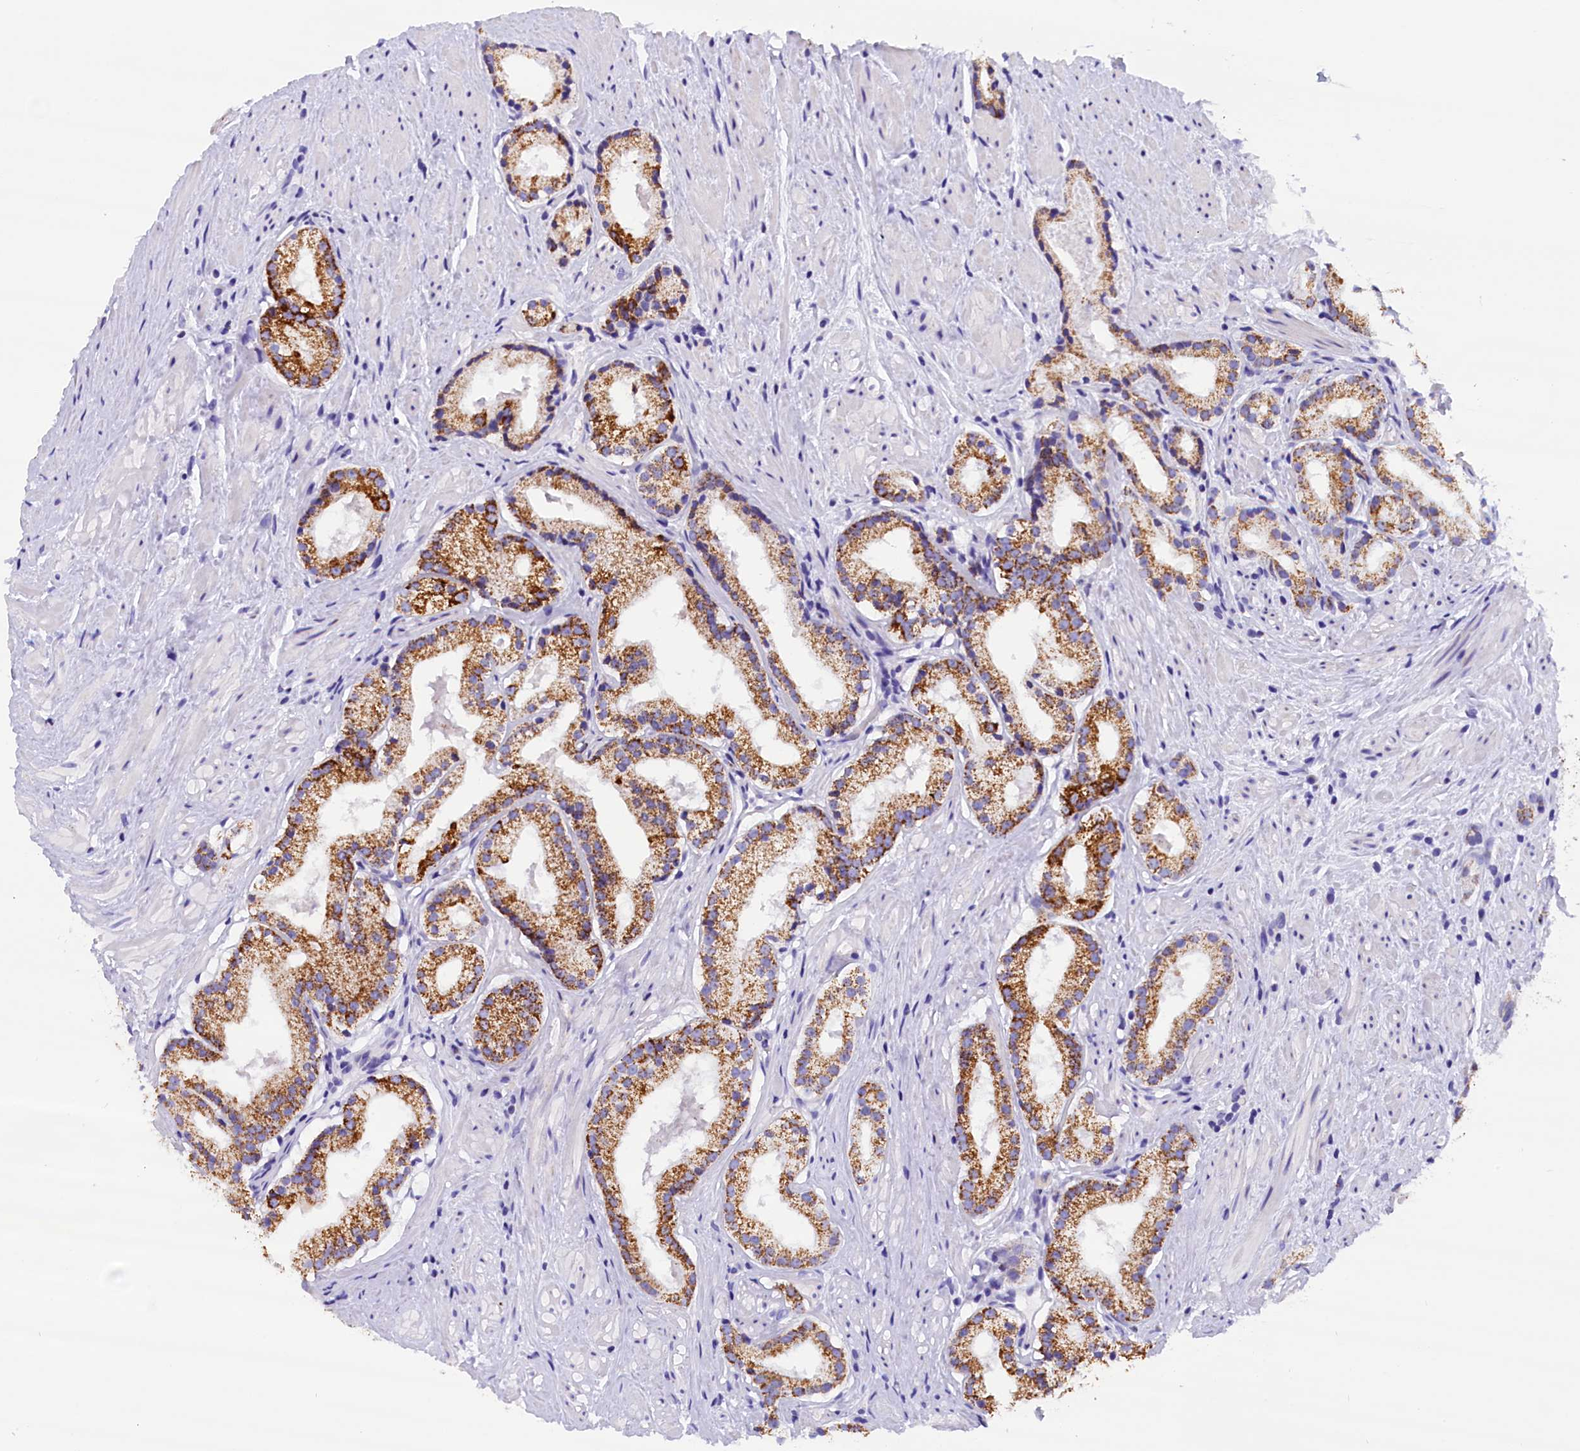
{"staining": {"intensity": "moderate", "quantity": "25%-75%", "location": "cytoplasmic/membranous"}, "tissue": "prostate cancer", "cell_type": "Tumor cells", "image_type": "cancer", "snomed": [{"axis": "morphology", "description": "Adenocarcinoma, Low grade"}, {"axis": "topography", "description": "Prostate"}], "caption": "Tumor cells reveal moderate cytoplasmic/membranous expression in approximately 25%-75% of cells in low-grade adenocarcinoma (prostate).", "gene": "ABAT", "patient": {"sex": "male", "age": 57}}